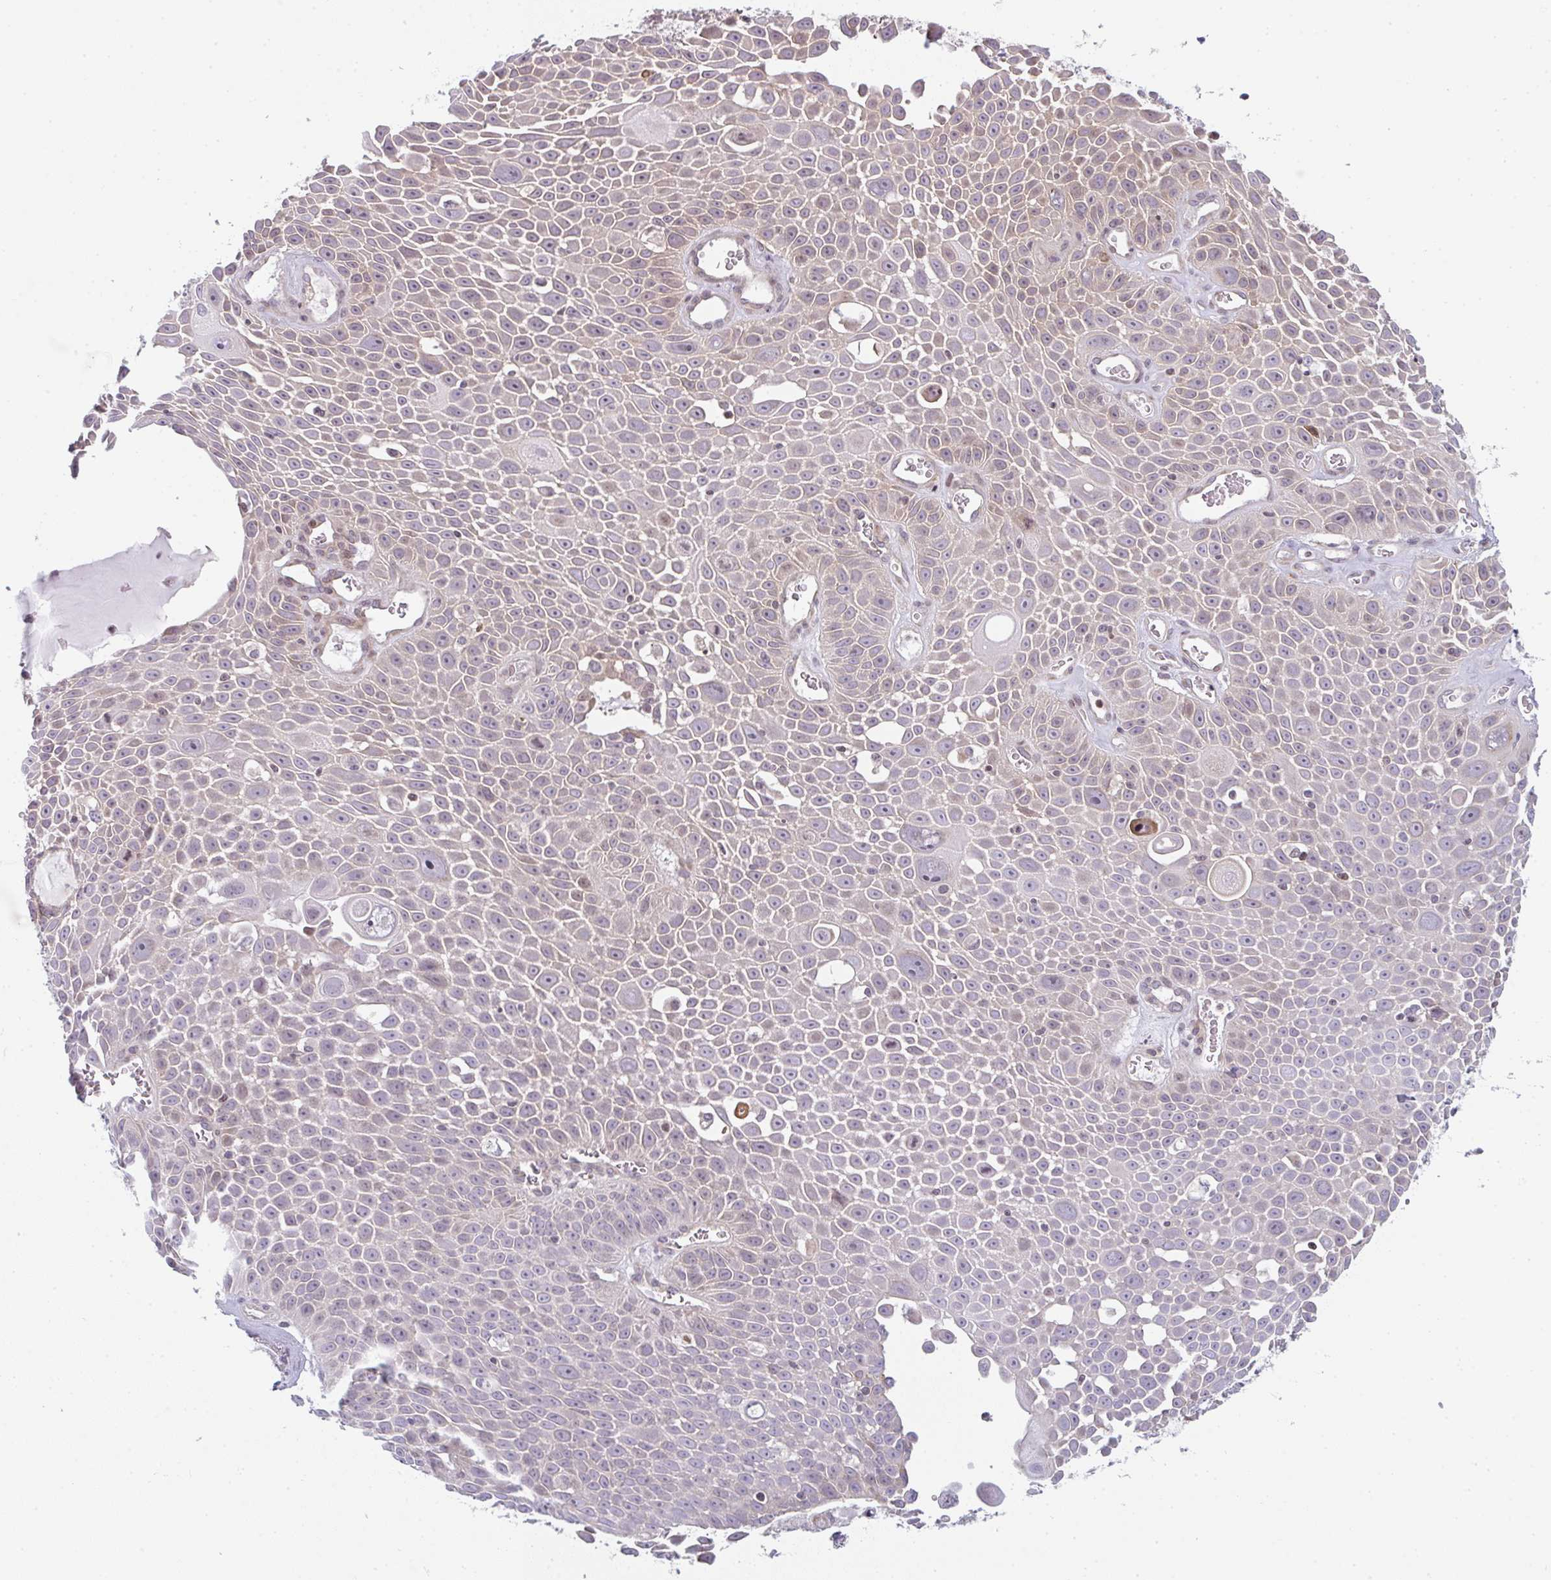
{"staining": {"intensity": "negative", "quantity": "none", "location": "none"}, "tissue": "lung cancer", "cell_type": "Tumor cells", "image_type": "cancer", "snomed": [{"axis": "morphology", "description": "Squamous cell carcinoma, NOS"}, {"axis": "morphology", "description": "Squamous cell carcinoma, metastatic, NOS"}, {"axis": "topography", "description": "Lymph node"}, {"axis": "topography", "description": "Lung"}], "caption": "This photomicrograph is of lung cancer (squamous cell carcinoma) stained with immunohistochemistry to label a protein in brown with the nuclei are counter-stained blue. There is no staining in tumor cells.", "gene": "TMEM237", "patient": {"sex": "female", "age": 62}}